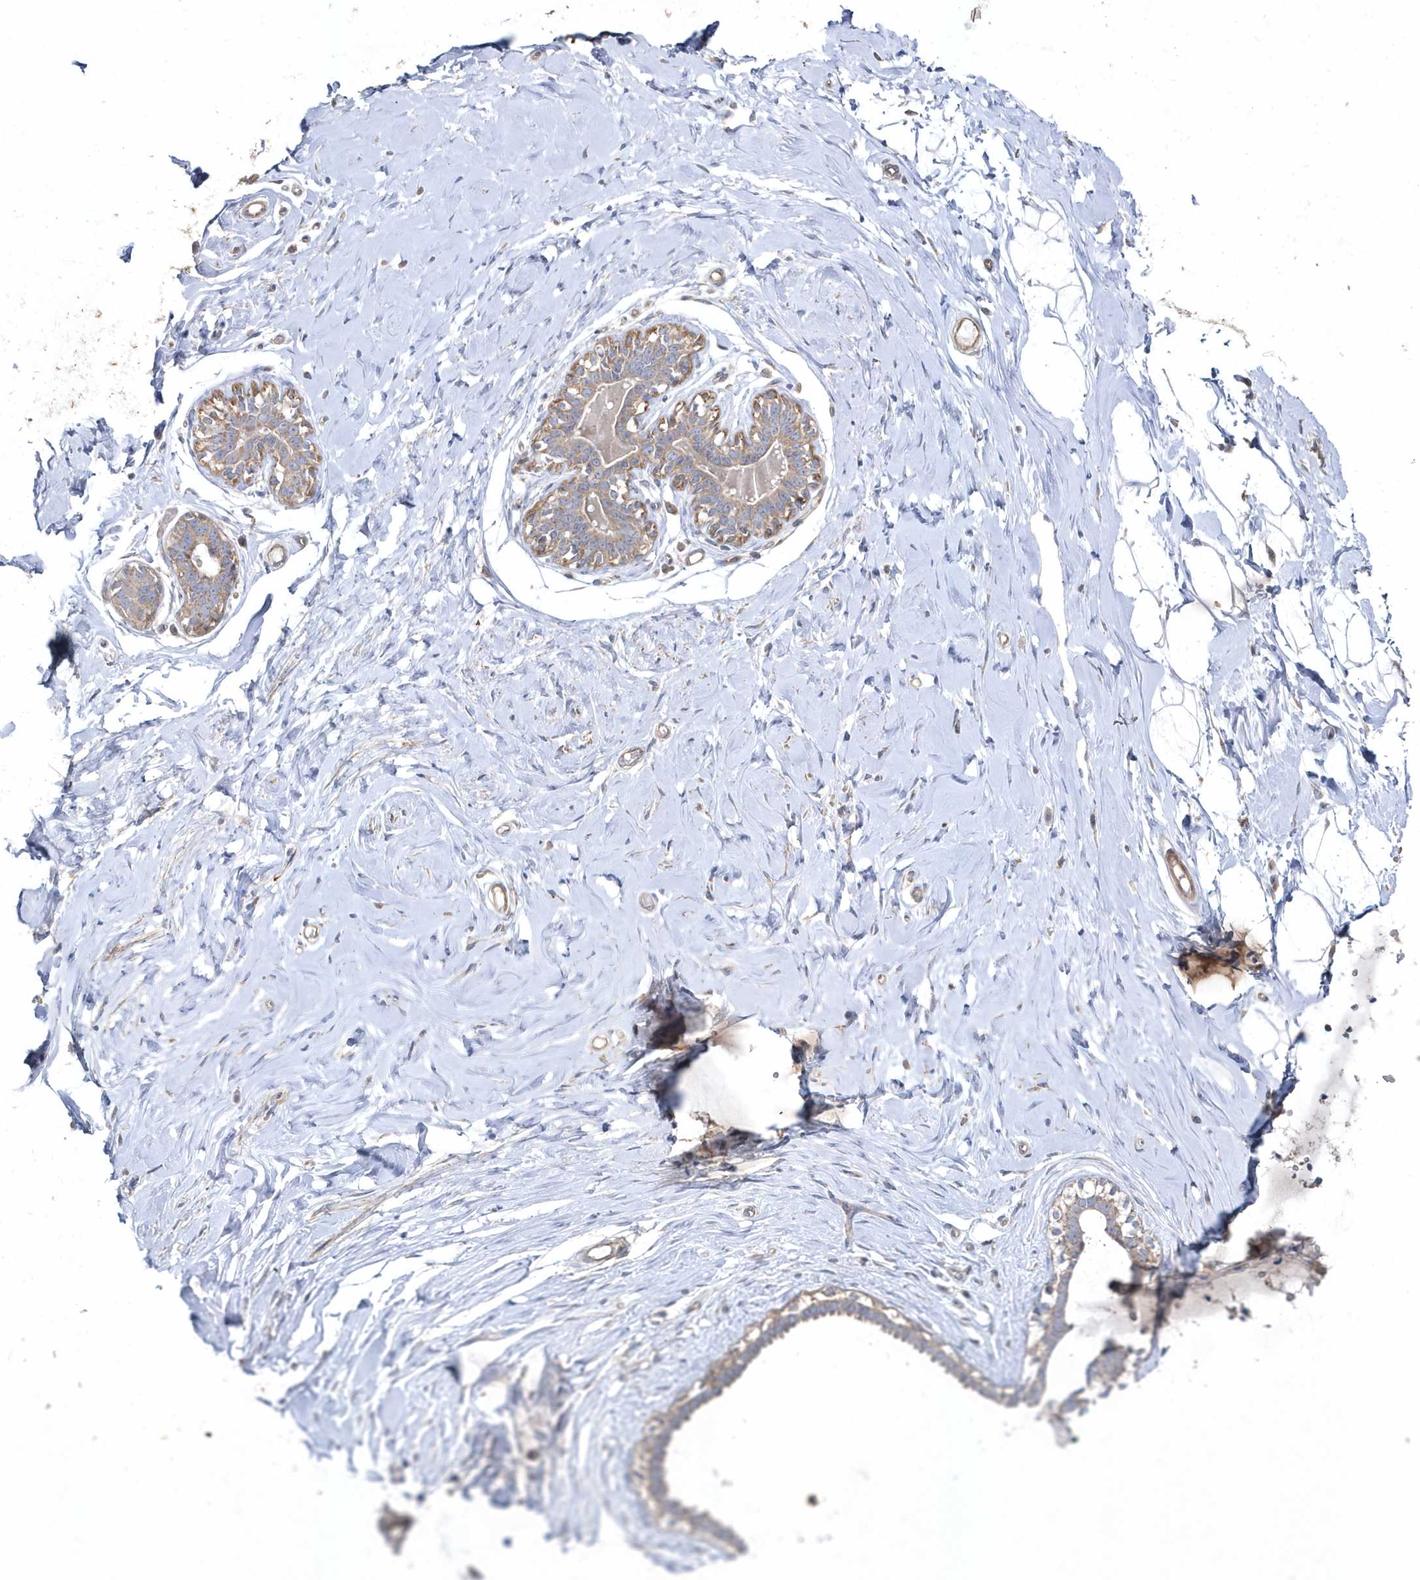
{"staining": {"intensity": "negative", "quantity": "none", "location": "none"}, "tissue": "breast", "cell_type": "Adipocytes", "image_type": "normal", "snomed": [{"axis": "morphology", "description": "Normal tissue, NOS"}, {"axis": "morphology", "description": "Adenoma, NOS"}, {"axis": "topography", "description": "Breast"}], "caption": "This is a photomicrograph of immunohistochemistry (IHC) staining of normal breast, which shows no positivity in adipocytes.", "gene": "LEXM", "patient": {"sex": "female", "age": 23}}